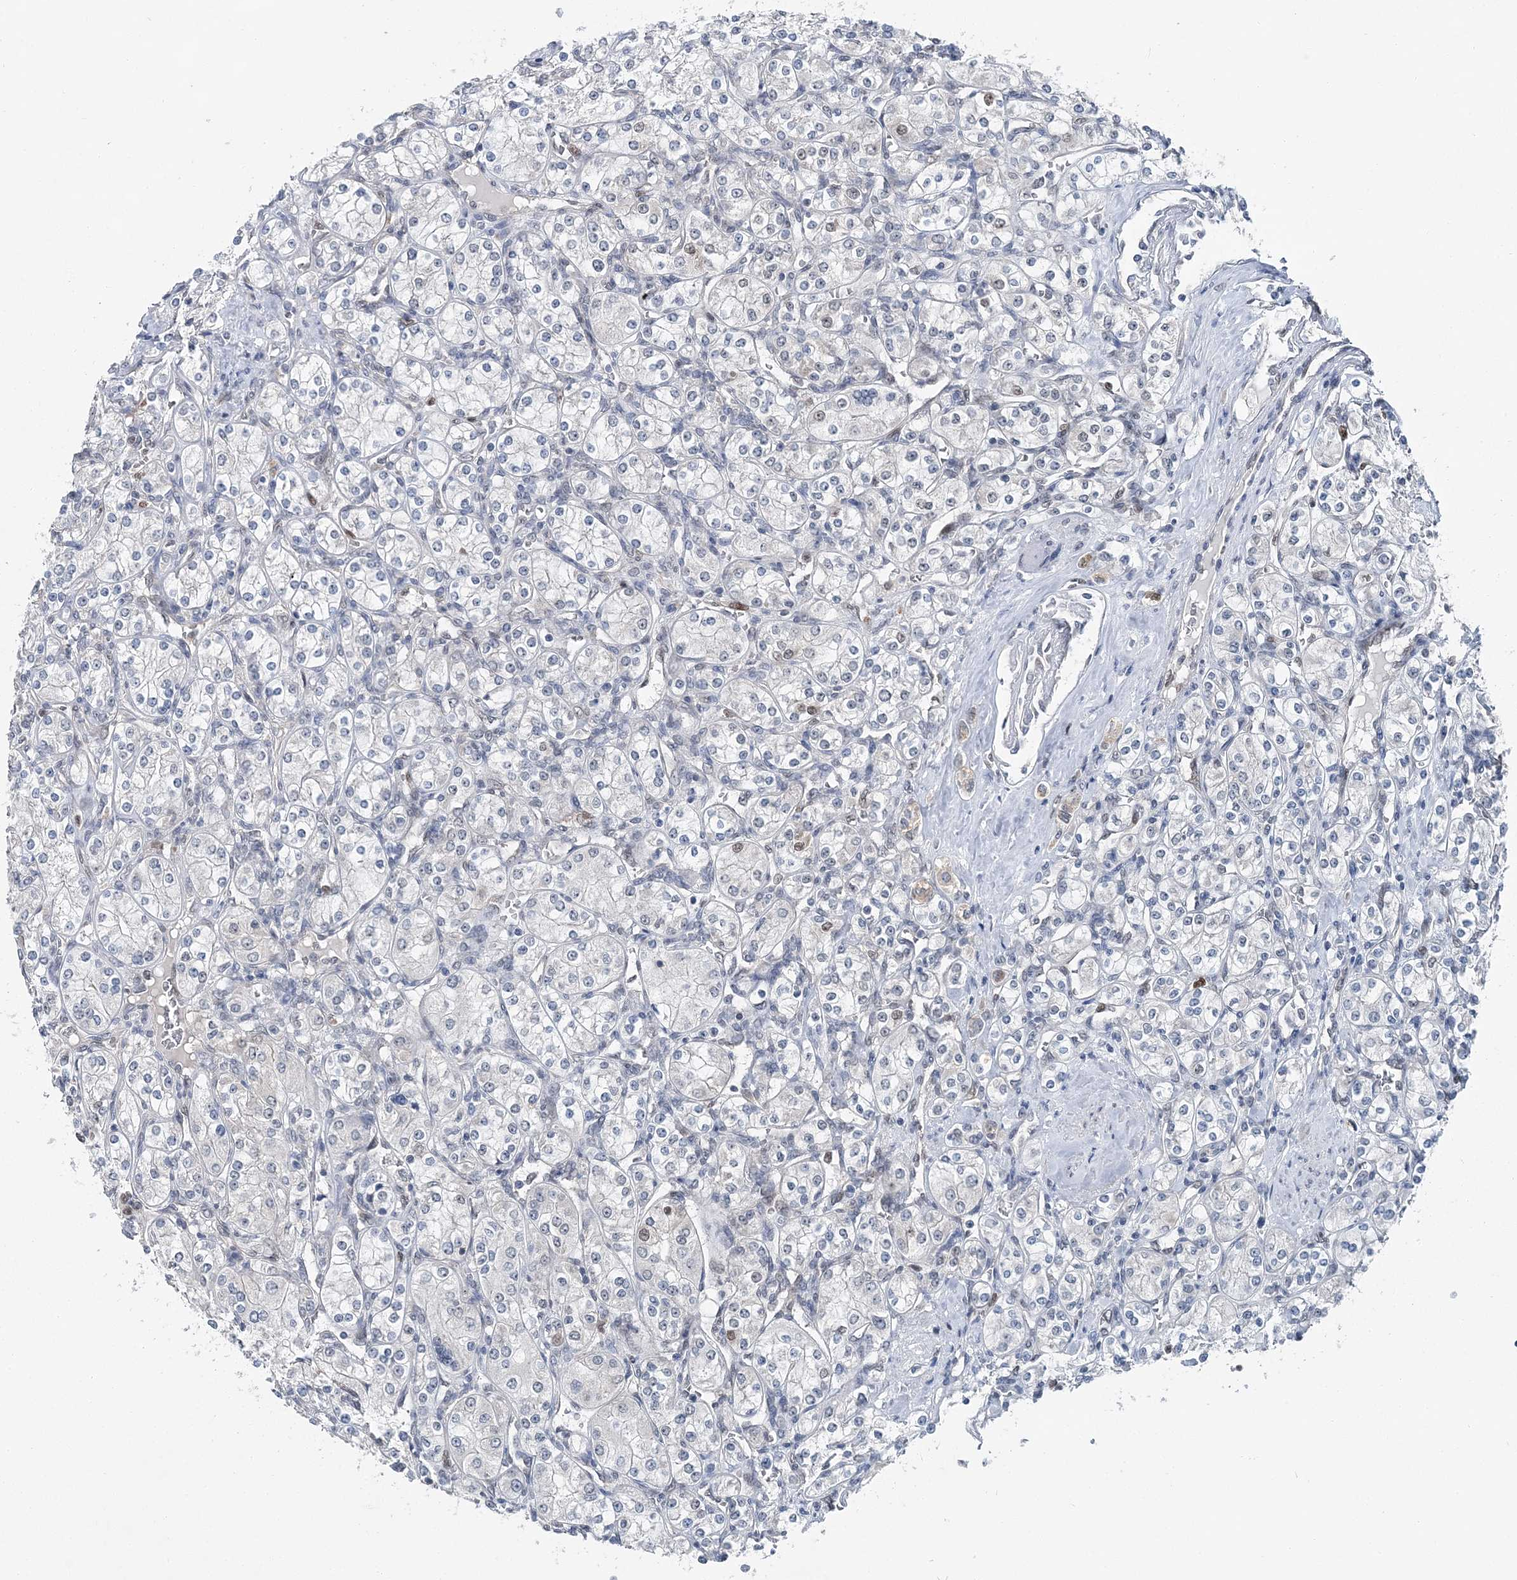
{"staining": {"intensity": "negative", "quantity": "none", "location": "none"}, "tissue": "renal cancer", "cell_type": "Tumor cells", "image_type": "cancer", "snomed": [{"axis": "morphology", "description": "Adenocarcinoma, NOS"}, {"axis": "topography", "description": "Kidney"}], "caption": "Immunohistochemistry (IHC) histopathology image of neoplastic tissue: human renal cancer (adenocarcinoma) stained with DAB (3,3'-diaminobenzidine) demonstrates no significant protein expression in tumor cells. The staining was performed using DAB to visualize the protein expression in brown, while the nuclei were stained in blue with hematoxylin (Magnification: 20x).", "gene": "HAT1", "patient": {"sex": "male", "age": 77}}